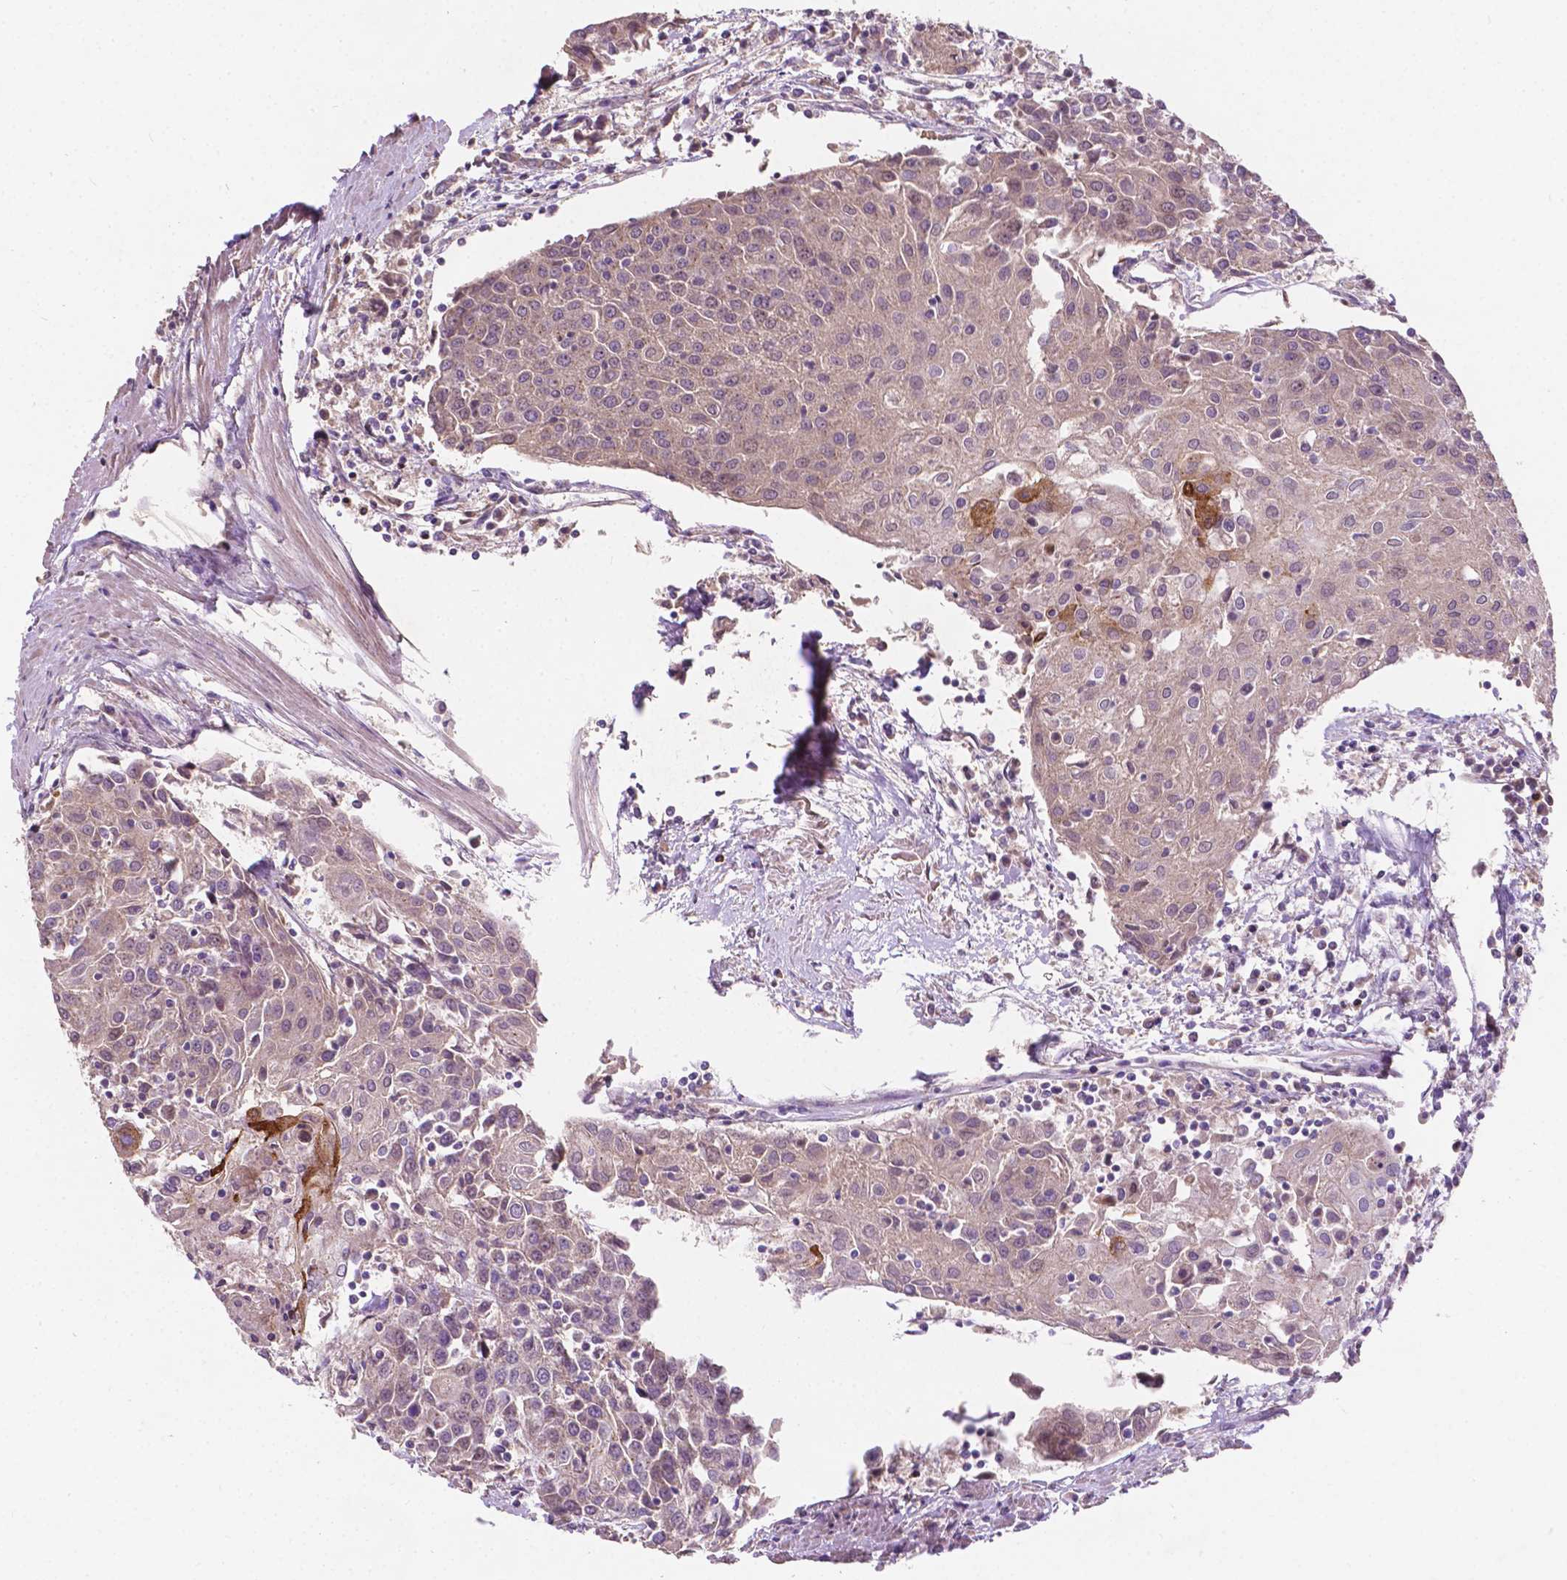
{"staining": {"intensity": "weak", "quantity": "25%-75%", "location": "cytoplasmic/membranous"}, "tissue": "urothelial cancer", "cell_type": "Tumor cells", "image_type": "cancer", "snomed": [{"axis": "morphology", "description": "Urothelial carcinoma, High grade"}, {"axis": "topography", "description": "Urinary bladder"}], "caption": "Immunohistochemical staining of urothelial cancer reveals low levels of weak cytoplasmic/membranous protein expression in approximately 25%-75% of tumor cells.", "gene": "DUSP16", "patient": {"sex": "female", "age": 85}}